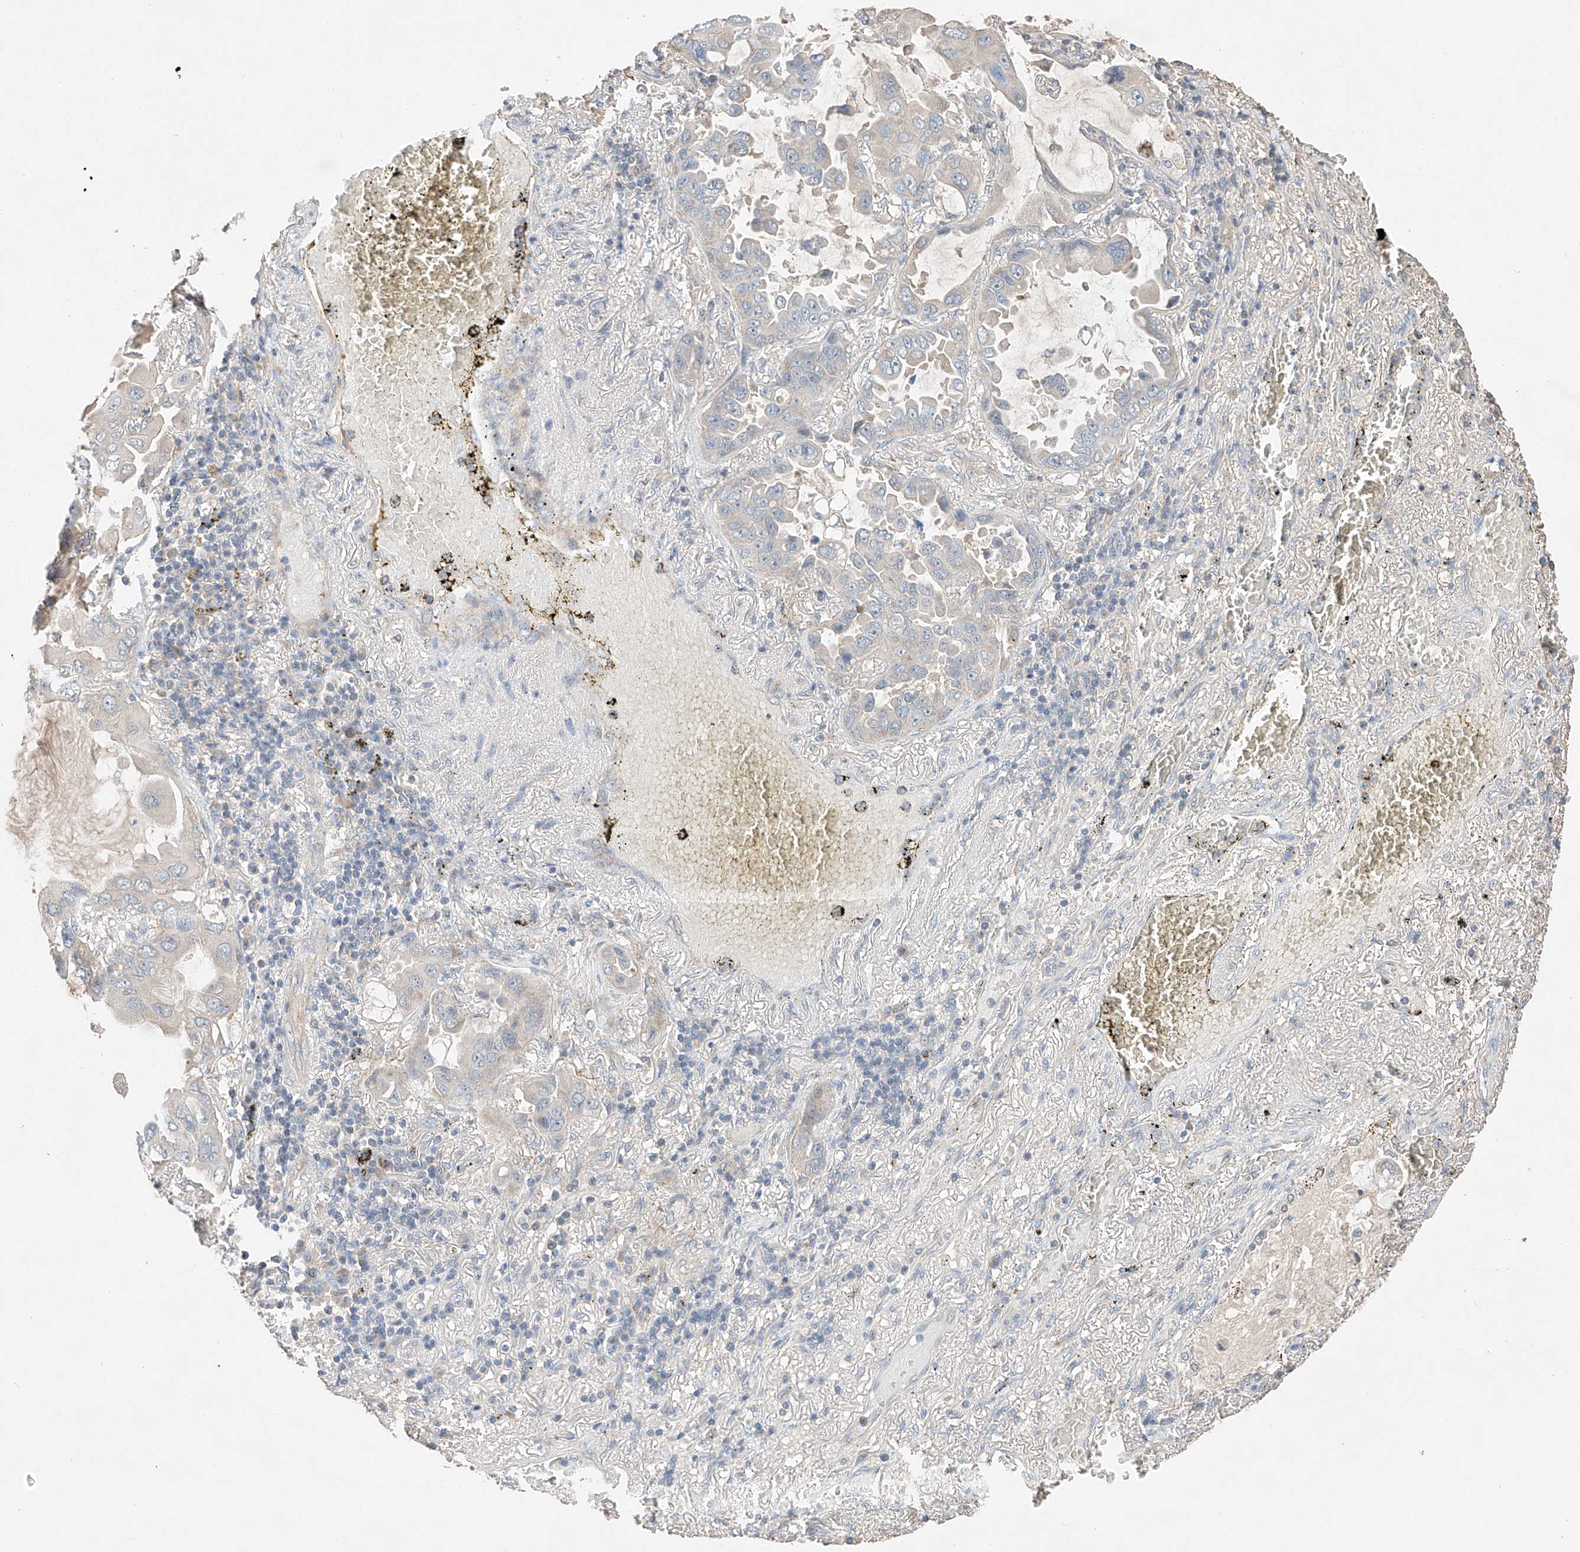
{"staining": {"intensity": "negative", "quantity": "none", "location": "none"}, "tissue": "lung cancer", "cell_type": "Tumor cells", "image_type": "cancer", "snomed": [{"axis": "morphology", "description": "Adenocarcinoma, NOS"}, {"axis": "topography", "description": "Lung"}], "caption": "There is no significant positivity in tumor cells of lung adenocarcinoma.", "gene": "RUSC1", "patient": {"sex": "male", "age": 64}}